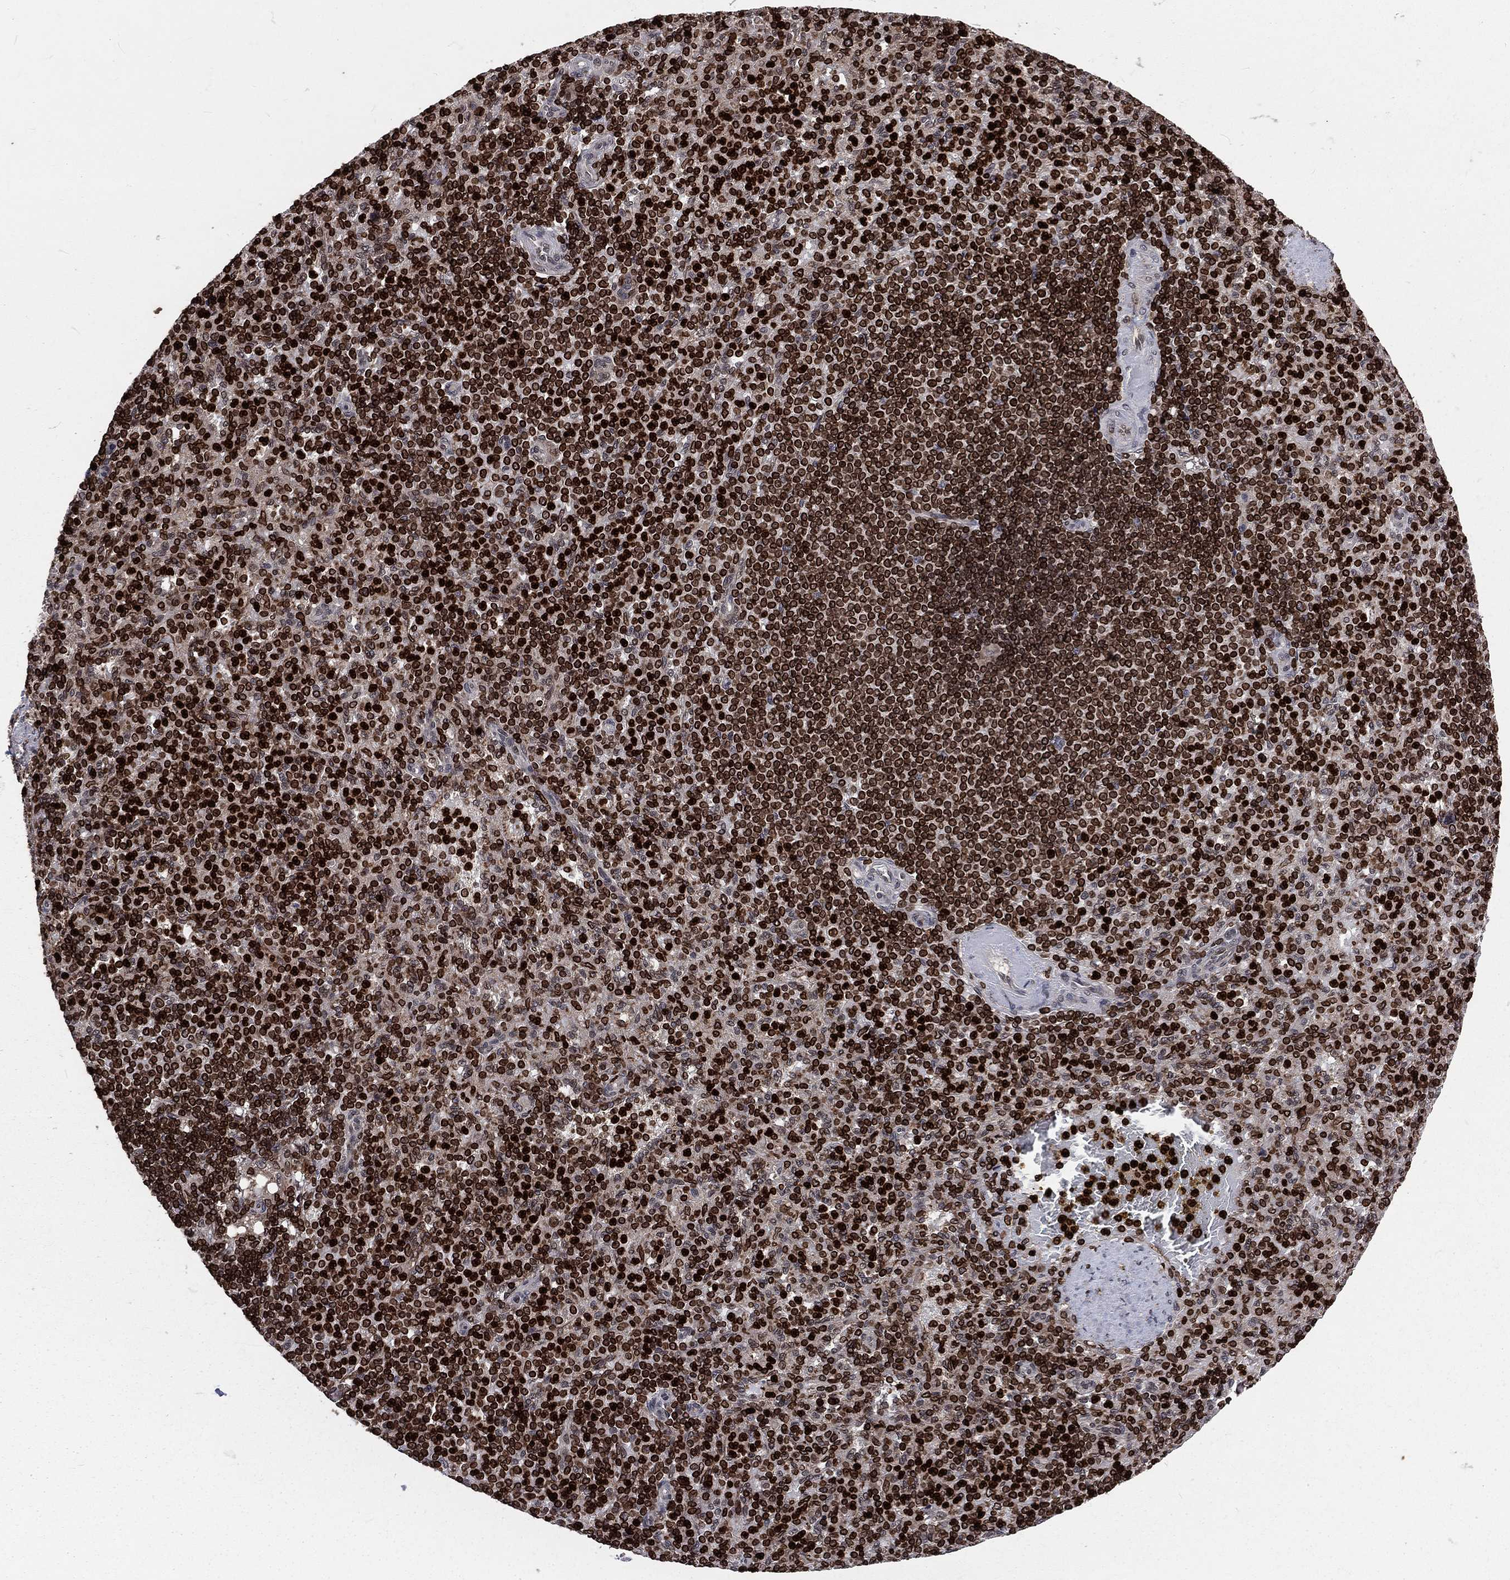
{"staining": {"intensity": "strong", "quantity": "25%-75%", "location": "nuclear"}, "tissue": "spleen", "cell_type": "Cells in red pulp", "image_type": "normal", "snomed": [{"axis": "morphology", "description": "Normal tissue, NOS"}, {"axis": "topography", "description": "Spleen"}], "caption": "Immunohistochemistry staining of benign spleen, which shows high levels of strong nuclear staining in about 25%-75% of cells in red pulp indicating strong nuclear protein positivity. The staining was performed using DAB (brown) for protein detection and nuclei were counterstained in hematoxylin (blue).", "gene": "LBR", "patient": {"sex": "female", "age": 74}}